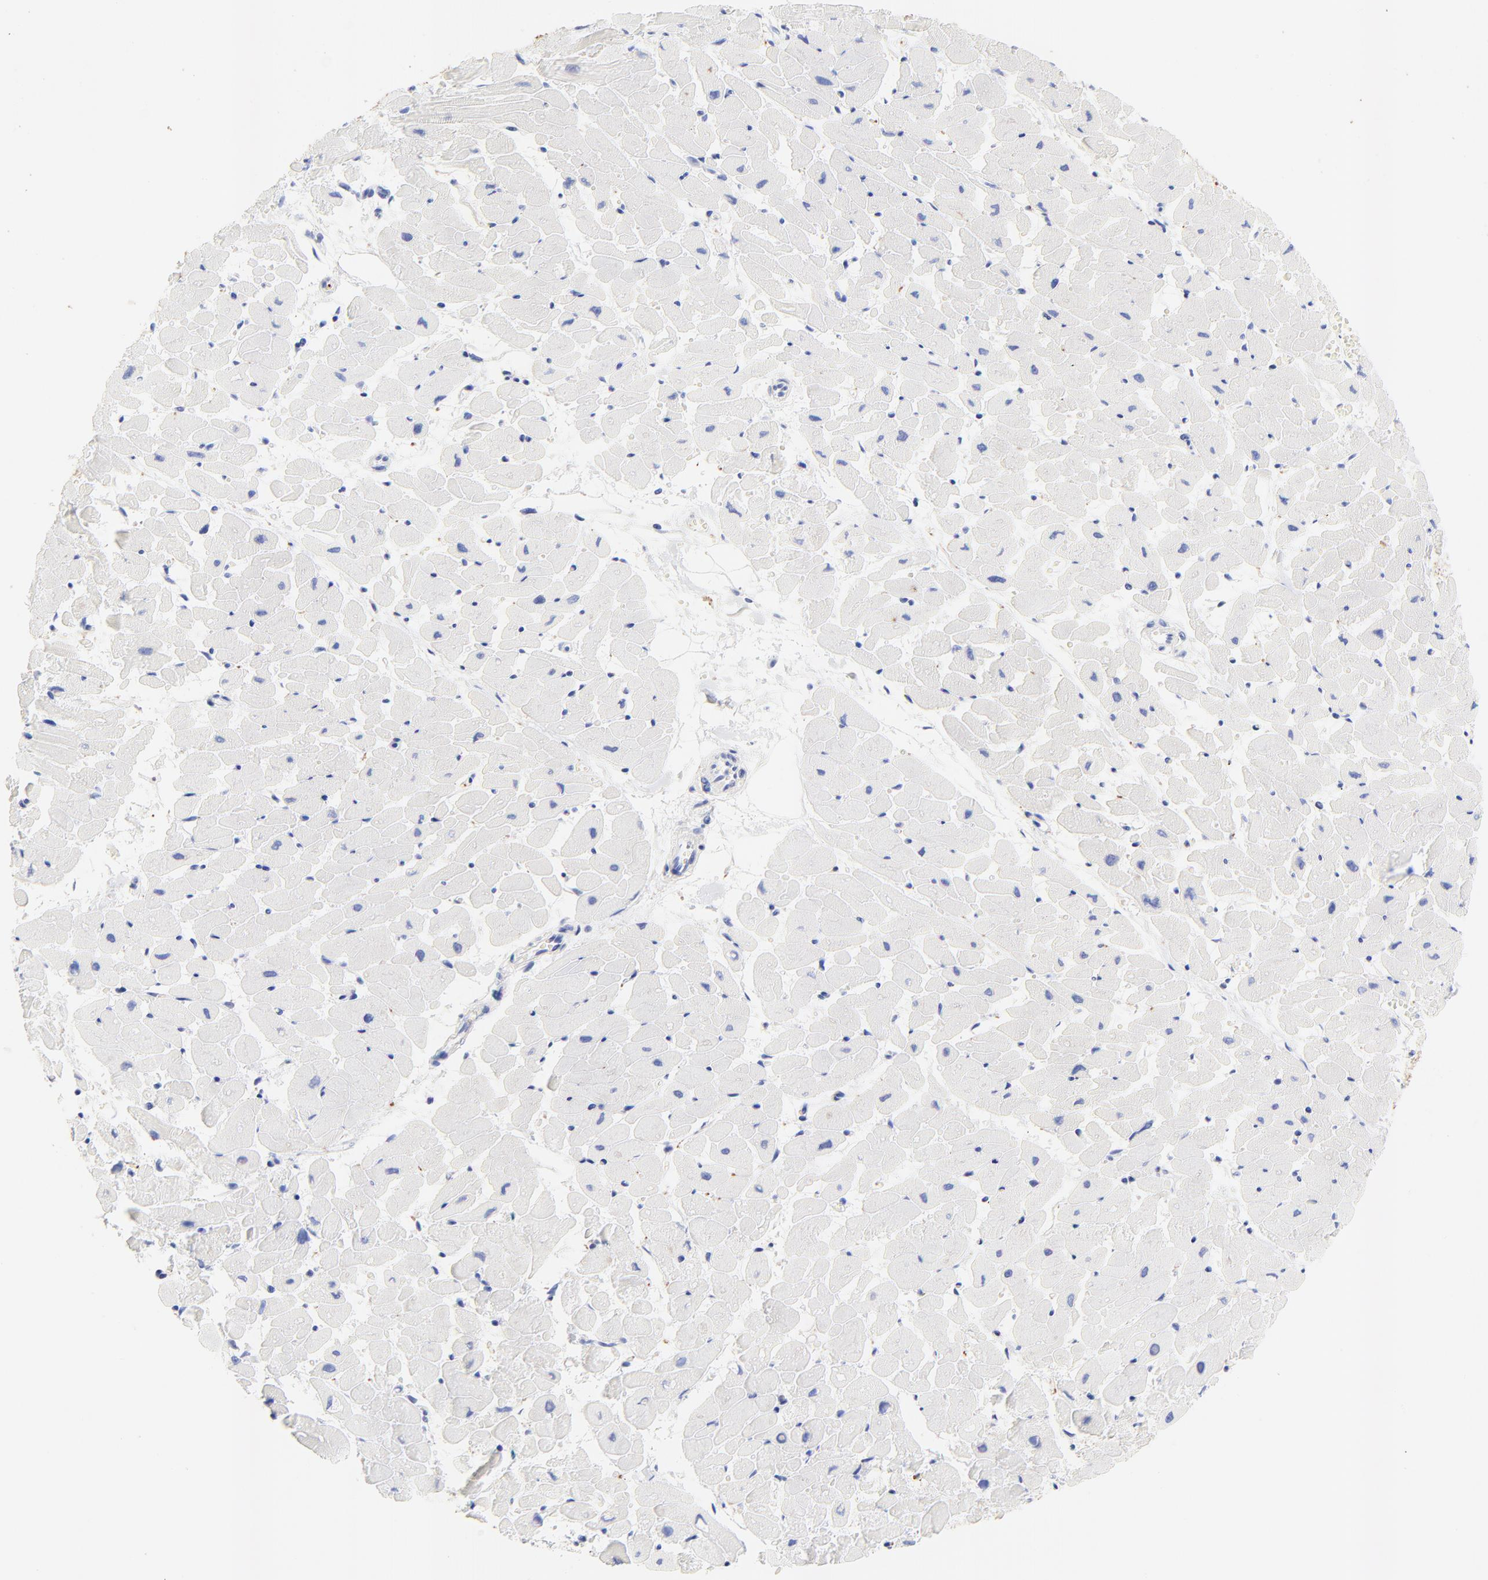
{"staining": {"intensity": "negative", "quantity": "none", "location": "none"}, "tissue": "heart muscle", "cell_type": "Cardiomyocytes", "image_type": "normal", "snomed": [{"axis": "morphology", "description": "Normal tissue, NOS"}, {"axis": "topography", "description": "Heart"}], "caption": "Protein analysis of benign heart muscle reveals no significant staining in cardiomyocytes.", "gene": "FAM117B", "patient": {"sex": "female", "age": 19}}